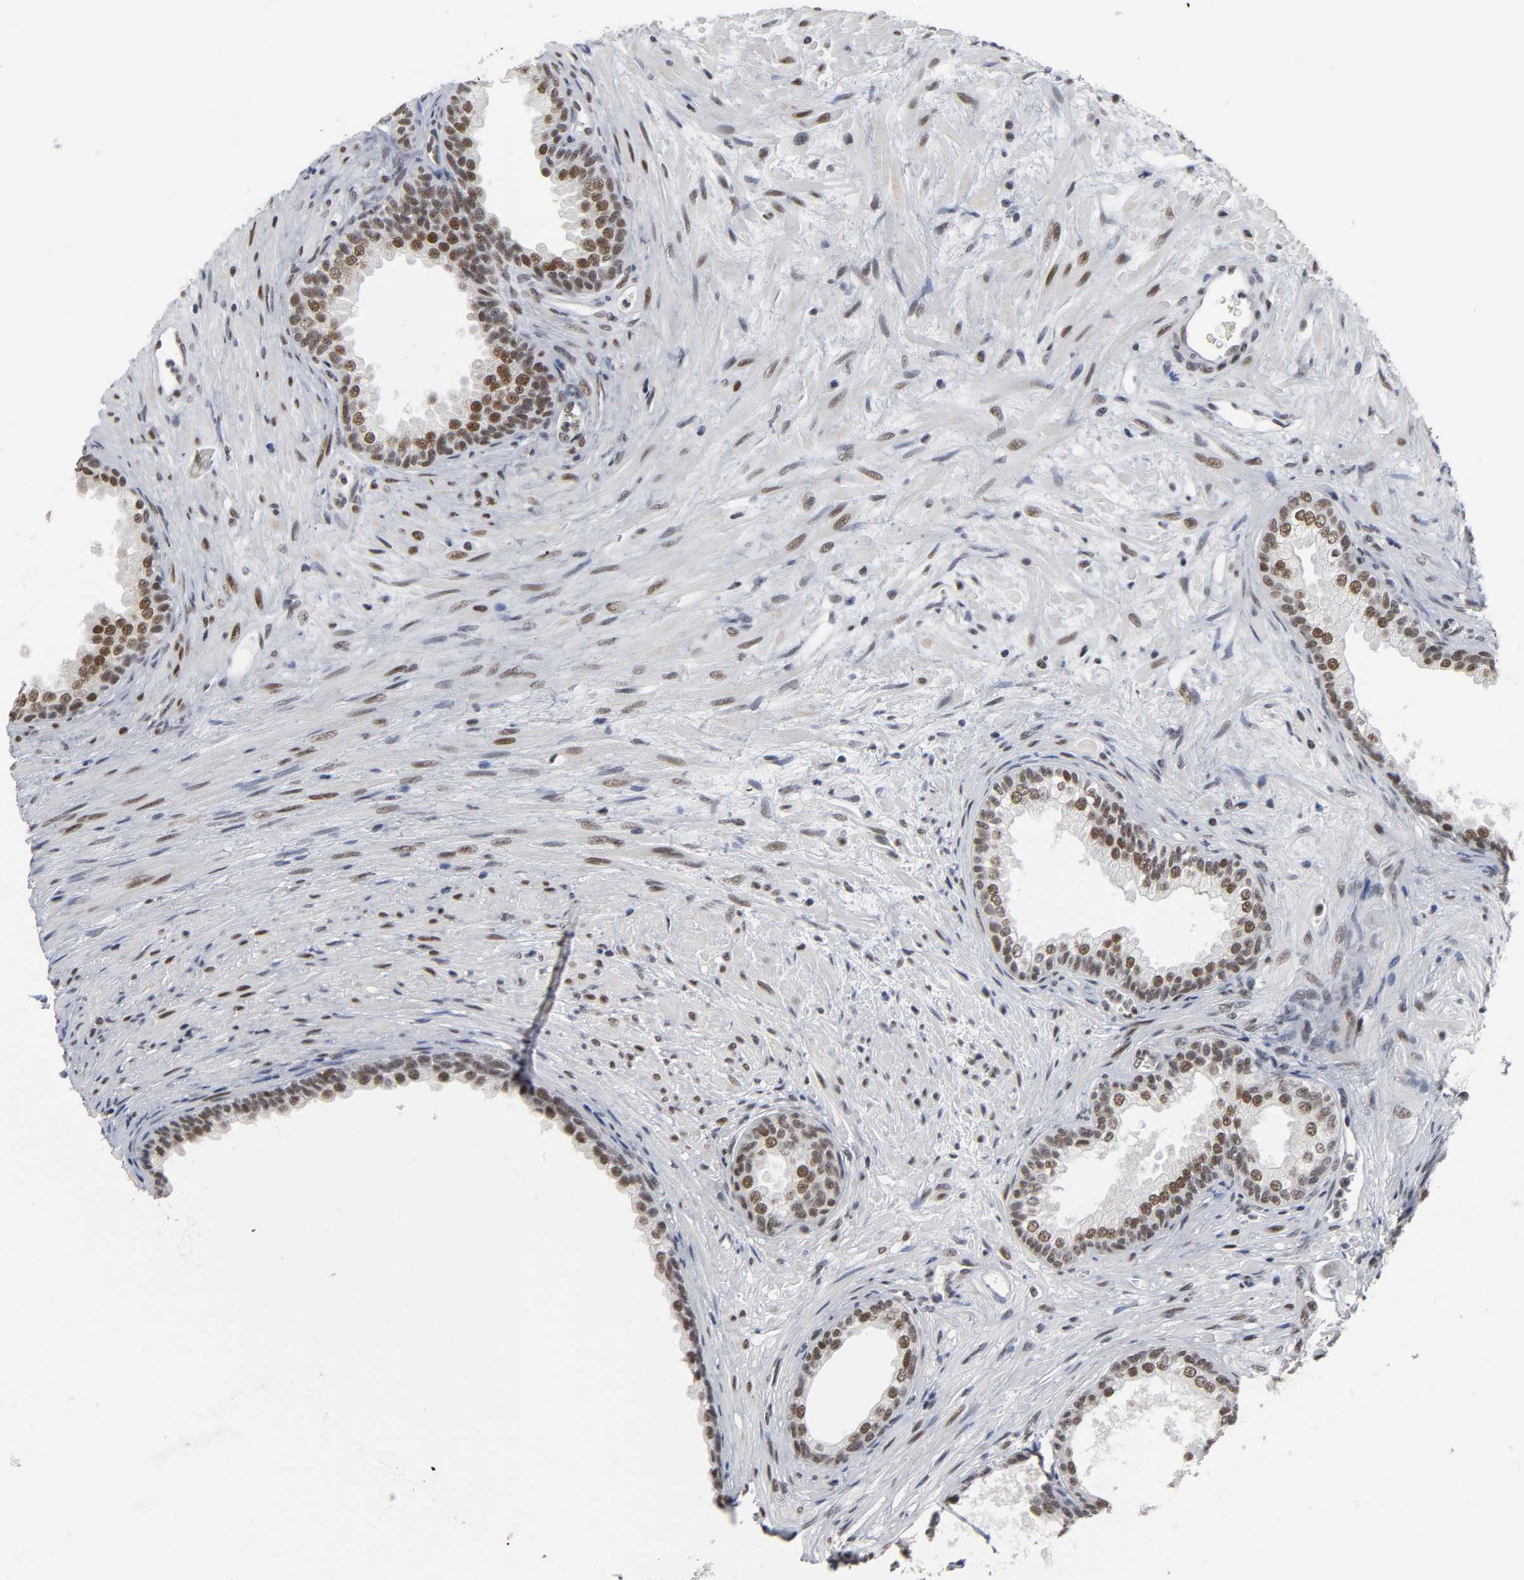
{"staining": {"intensity": "moderate", "quantity": ">75%", "location": "nuclear"}, "tissue": "prostate", "cell_type": "Glandular cells", "image_type": "normal", "snomed": [{"axis": "morphology", "description": "Normal tissue, NOS"}, {"axis": "topography", "description": "Prostate"}], "caption": "Prostate stained for a protein shows moderate nuclear positivity in glandular cells.", "gene": "TRIM33", "patient": {"sex": "male", "age": 76}}